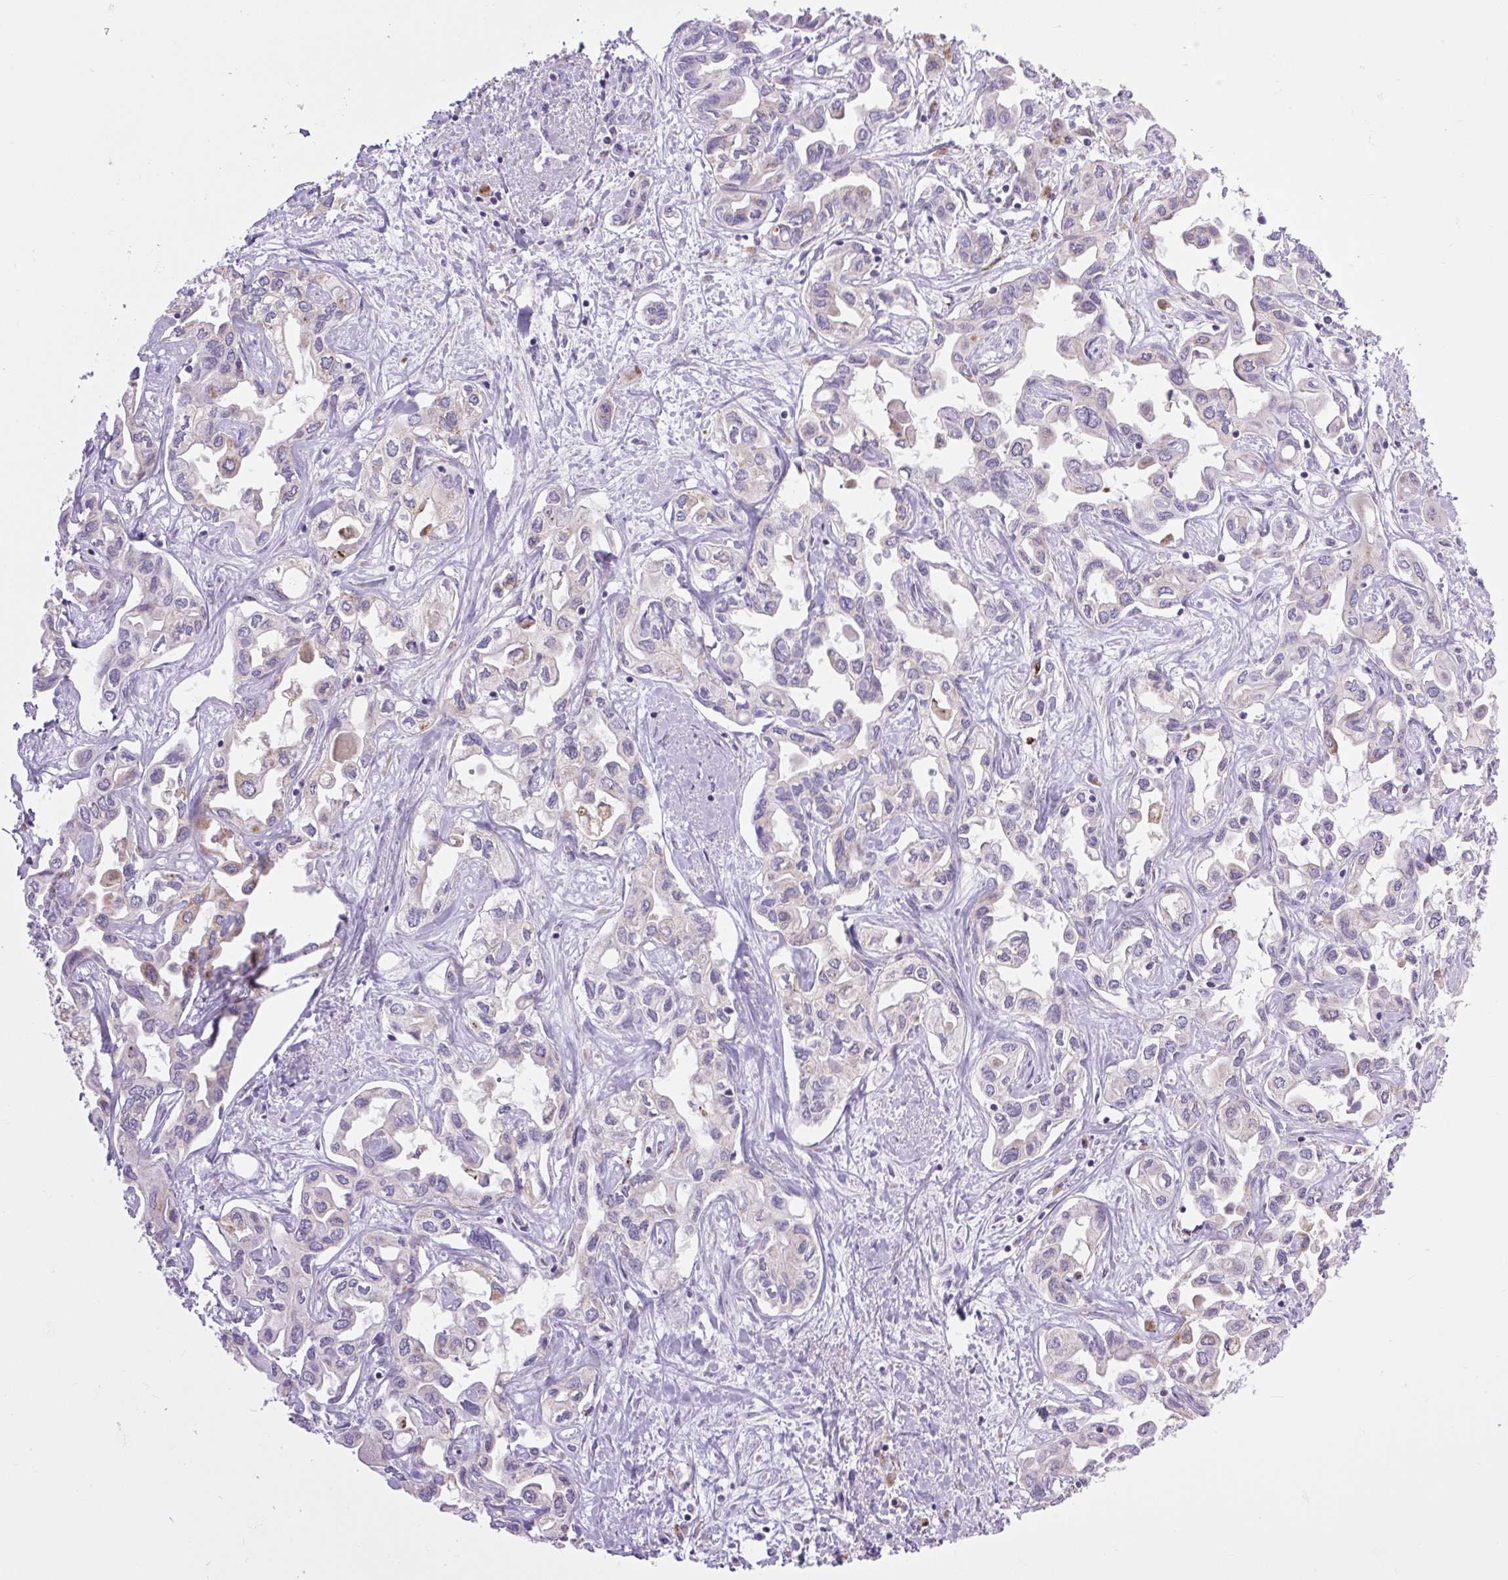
{"staining": {"intensity": "negative", "quantity": "none", "location": "none"}, "tissue": "liver cancer", "cell_type": "Tumor cells", "image_type": "cancer", "snomed": [{"axis": "morphology", "description": "Cholangiocarcinoma"}, {"axis": "topography", "description": "Liver"}], "caption": "Liver cancer (cholangiocarcinoma) was stained to show a protein in brown. There is no significant staining in tumor cells.", "gene": "RNASE10", "patient": {"sex": "female", "age": 64}}